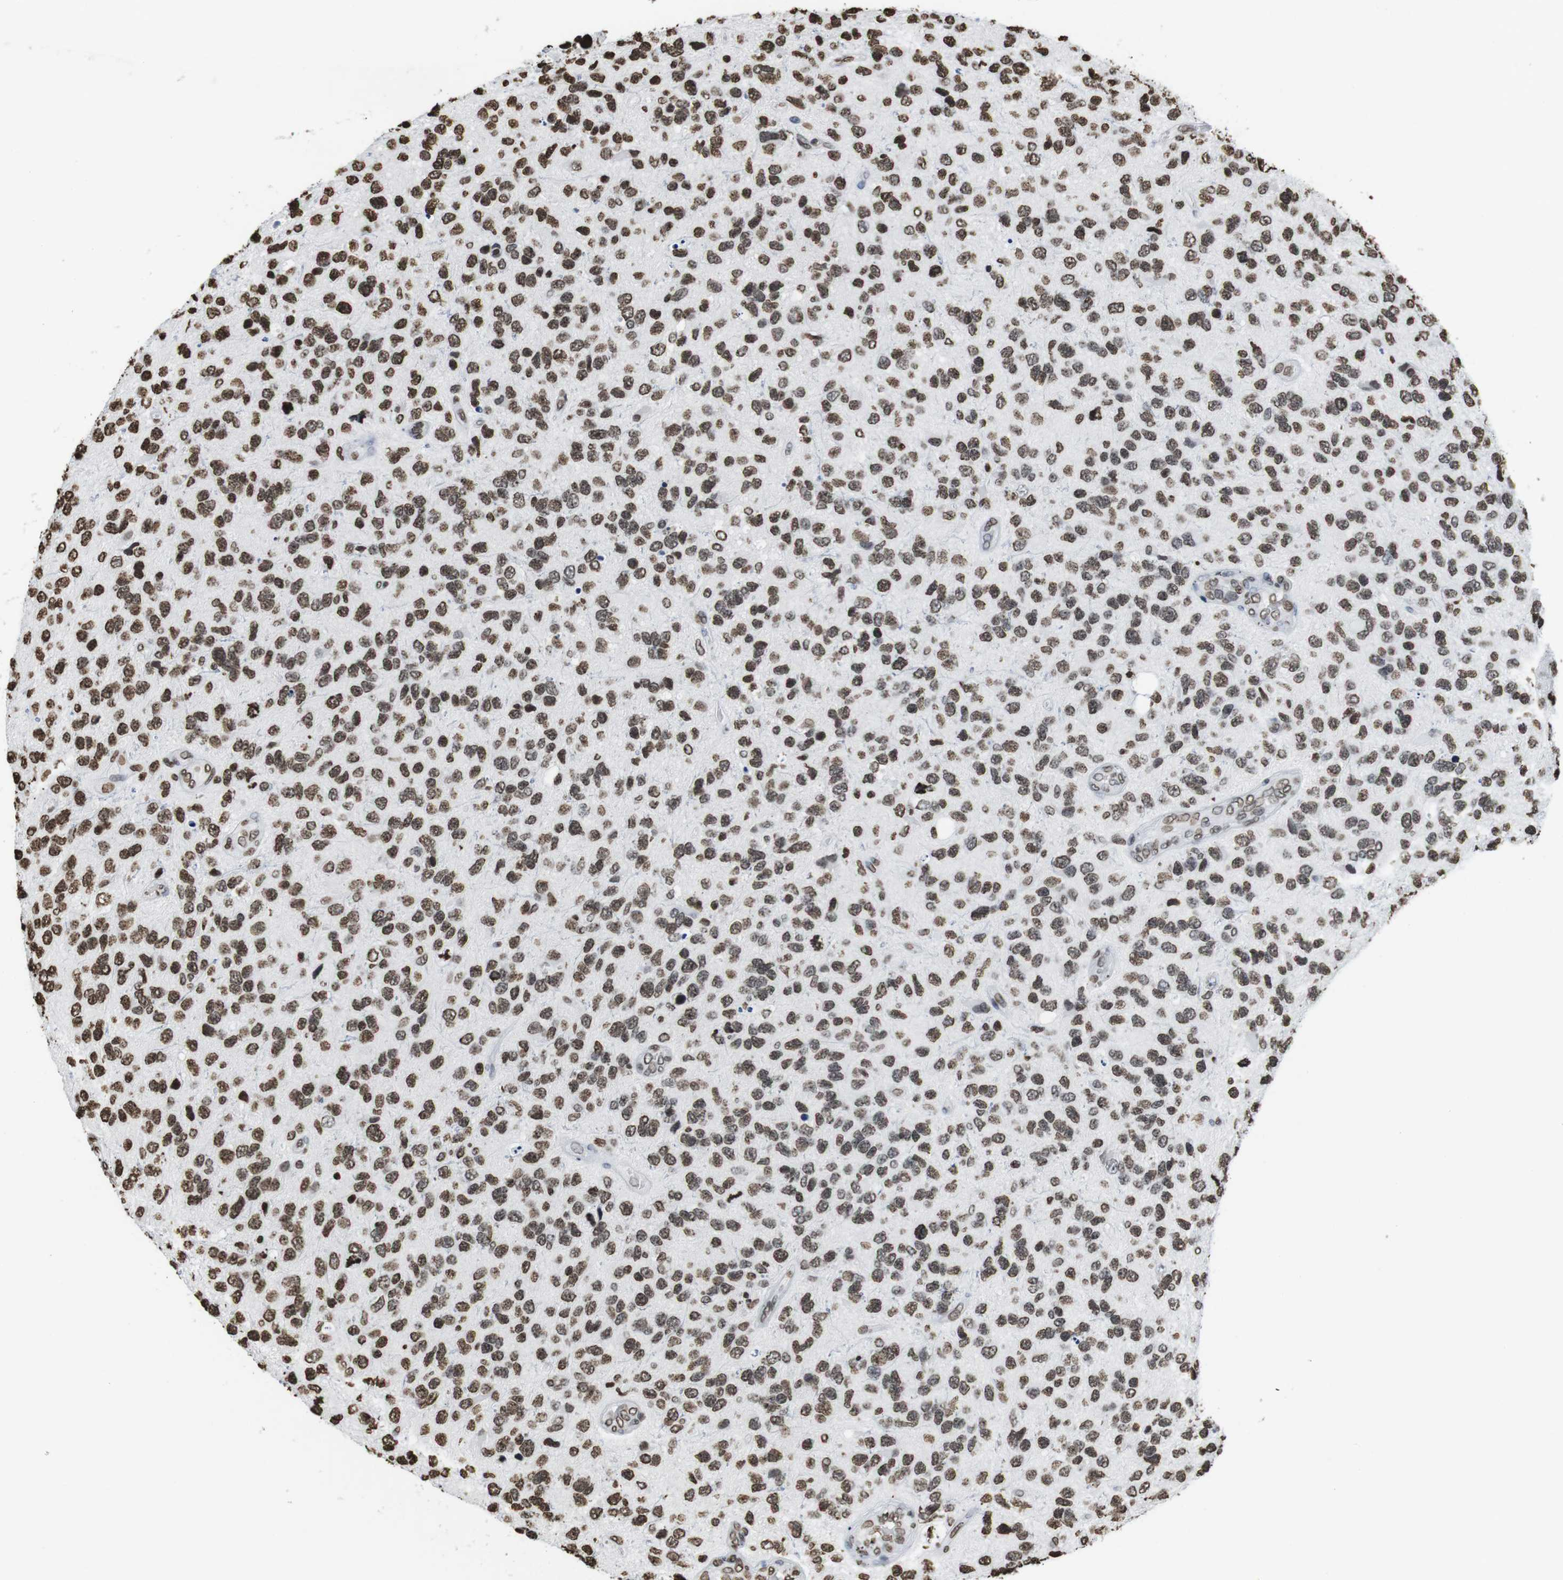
{"staining": {"intensity": "moderate", "quantity": ">75%", "location": "nuclear"}, "tissue": "glioma", "cell_type": "Tumor cells", "image_type": "cancer", "snomed": [{"axis": "morphology", "description": "Glioma, malignant, High grade"}, {"axis": "topography", "description": "Brain"}], "caption": "Immunohistochemistry of glioma displays medium levels of moderate nuclear staining in about >75% of tumor cells.", "gene": "BSX", "patient": {"sex": "female", "age": 58}}